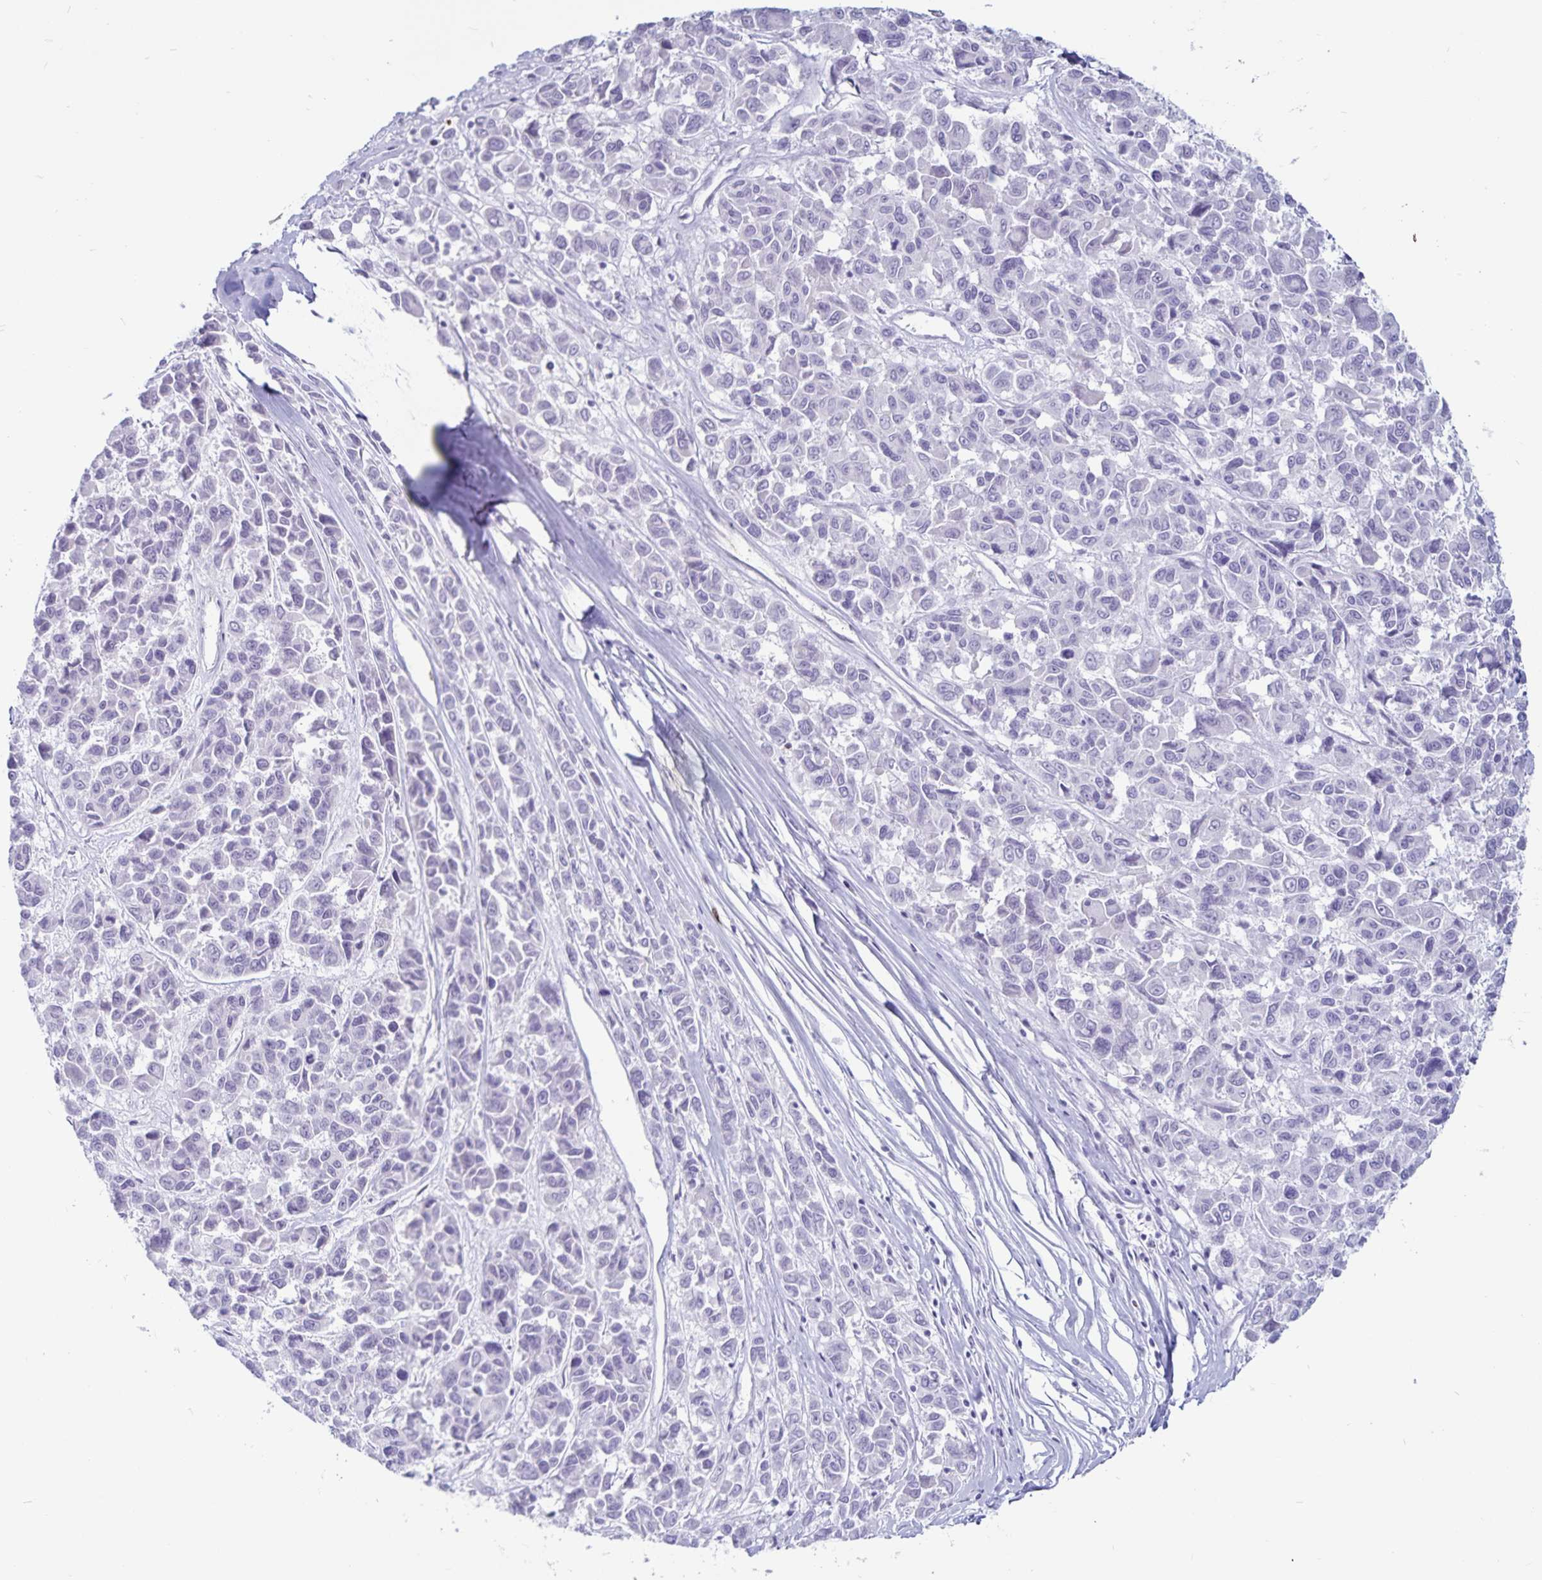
{"staining": {"intensity": "negative", "quantity": "none", "location": "none"}, "tissue": "melanoma", "cell_type": "Tumor cells", "image_type": "cancer", "snomed": [{"axis": "morphology", "description": "Malignant melanoma, NOS"}, {"axis": "topography", "description": "Skin"}], "caption": "IHC of human malignant melanoma demonstrates no positivity in tumor cells. The staining was performed using DAB (3,3'-diaminobenzidine) to visualize the protein expression in brown, while the nuclei were stained in blue with hematoxylin (Magnification: 20x).", "gene": "GNLY", "patient": {"sex": "female", "age": 66}}